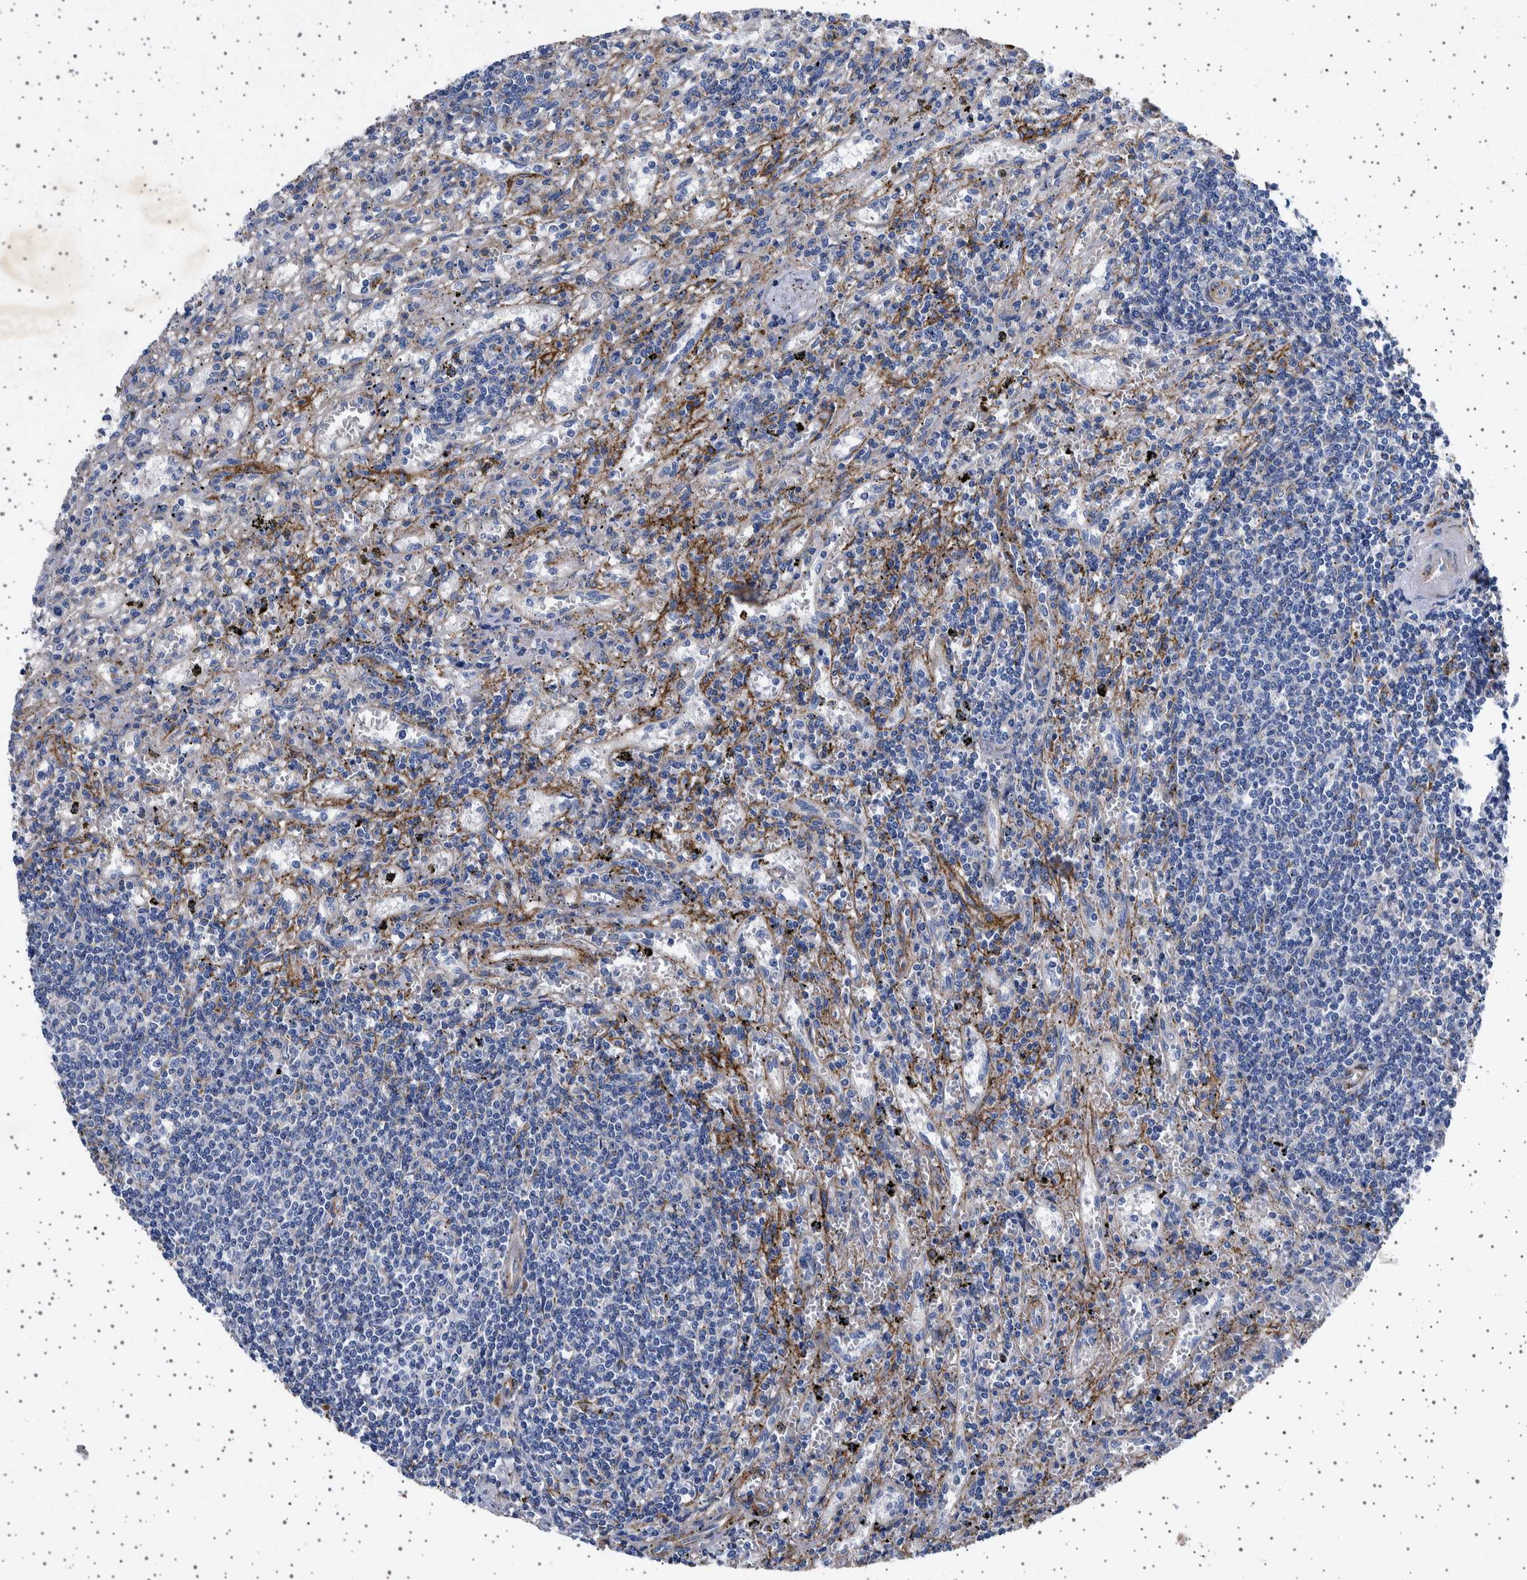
{"staining": {"intensity": "negative", "quantity": "none", "location": "none"}, "tissue": "lymphoma", "cell_type": "Tumor cells", "image_type": "cancer", "snomed": [{"axis": "morphology", "description": "Malignant lymphoma, non-Hodgkin's type, Low grade"}, {"axis": "topography", "description": "Spleen"}], "caption": "Immunohistochemical staining of lymphoma shows no significant expression in tumor cells.", "gene": "SEPTIN4", "patient": {"sex": "male", "age": 76}}